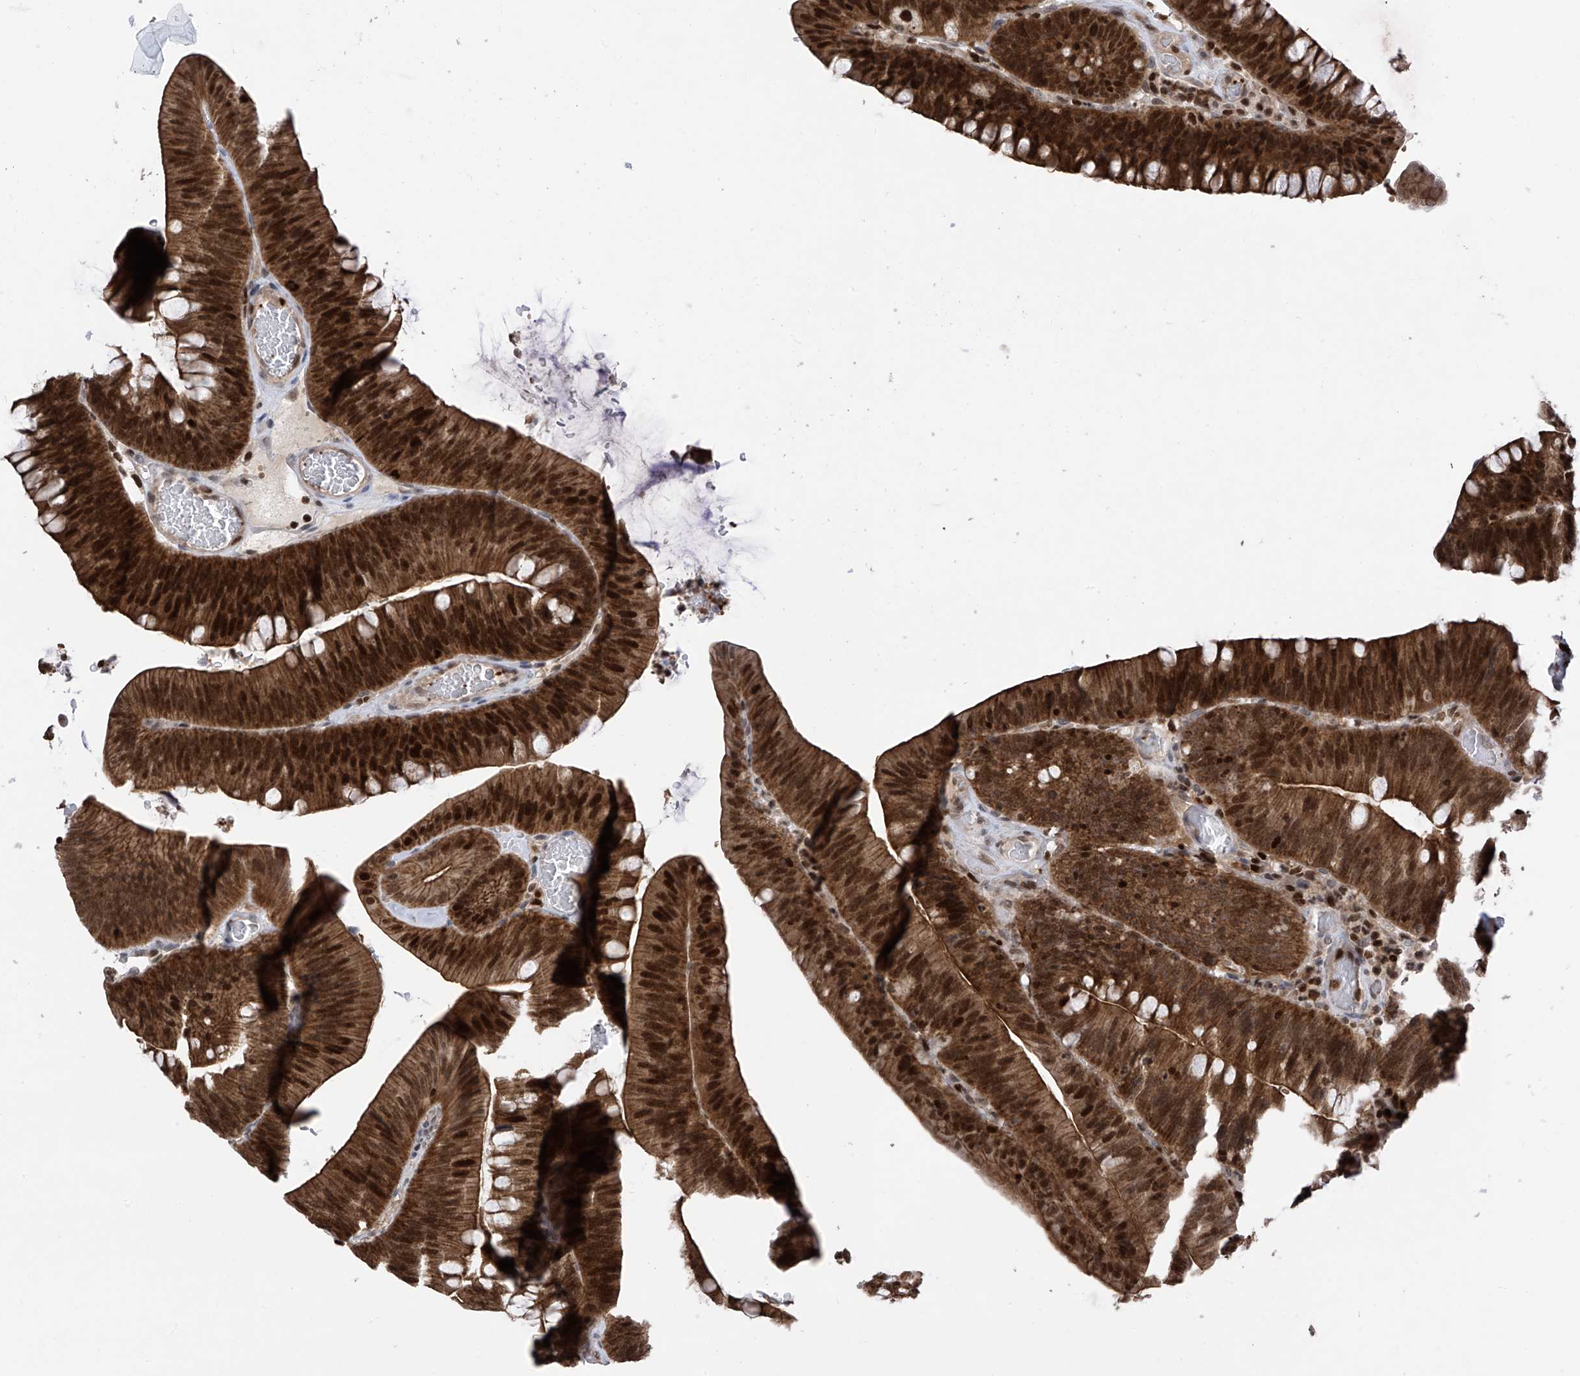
{"staining": {"intensity": "strong", "quantity": ">75%", "location": "cytoplasmic/membranous,nuclear"}, "tissue": "colorectal cancer", "cell_type": "Tumor cells", "image_type": "cancer", "snomed": [{"axis": "morphology", "description": "Normal tissue, NOS"}, {"axis": "topography", "description": "Colon"}], "caption": "Human colorectal cancer stained with a protein marker demonstrates strong staining in tumor cells.", "gene": "DNAJC9", "patient": {"sex": "female", "age": 82}}